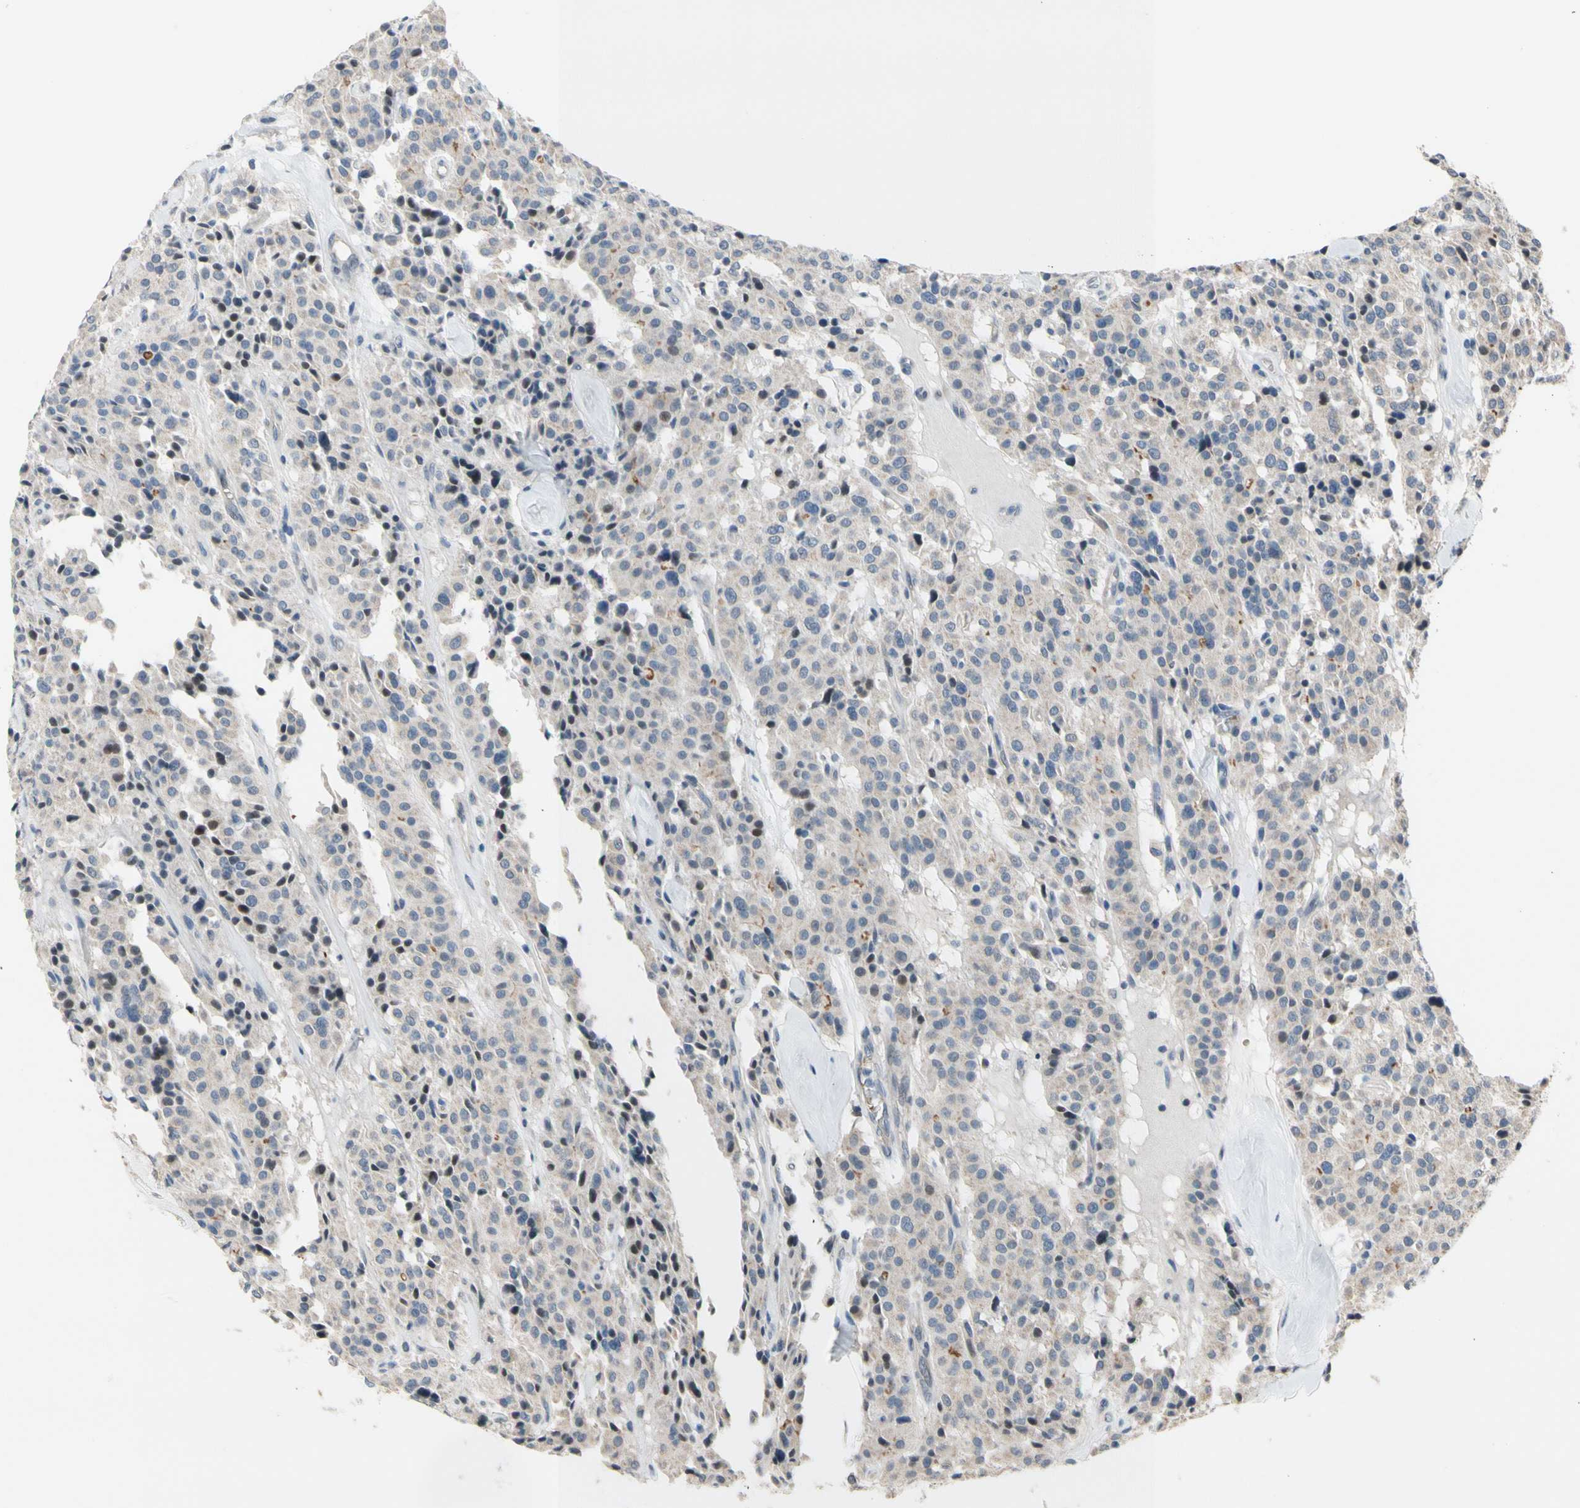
{"staining": {"intensity": "weak", "quantity": "<25%", "location": "nuclear"}, "tissue": "carcinoid", "cell_type": "Tumor cells", "image_type": "cancer", "snomed": [{"axis": "morphology", "description": "Carcinoid, malignant, NOS"}, {"axis": "topography", "description": "Lung"}], "caption": "DAB (3,3'-diaminobenzidine) immunohistochemical staining of human carcinoid (malignant) displays no significant positivity in tumor cells. (DAB immunohistochemistry, high magnification).", "gene": "ZNF184", "patient": {"sex": "male", "age": 30}}